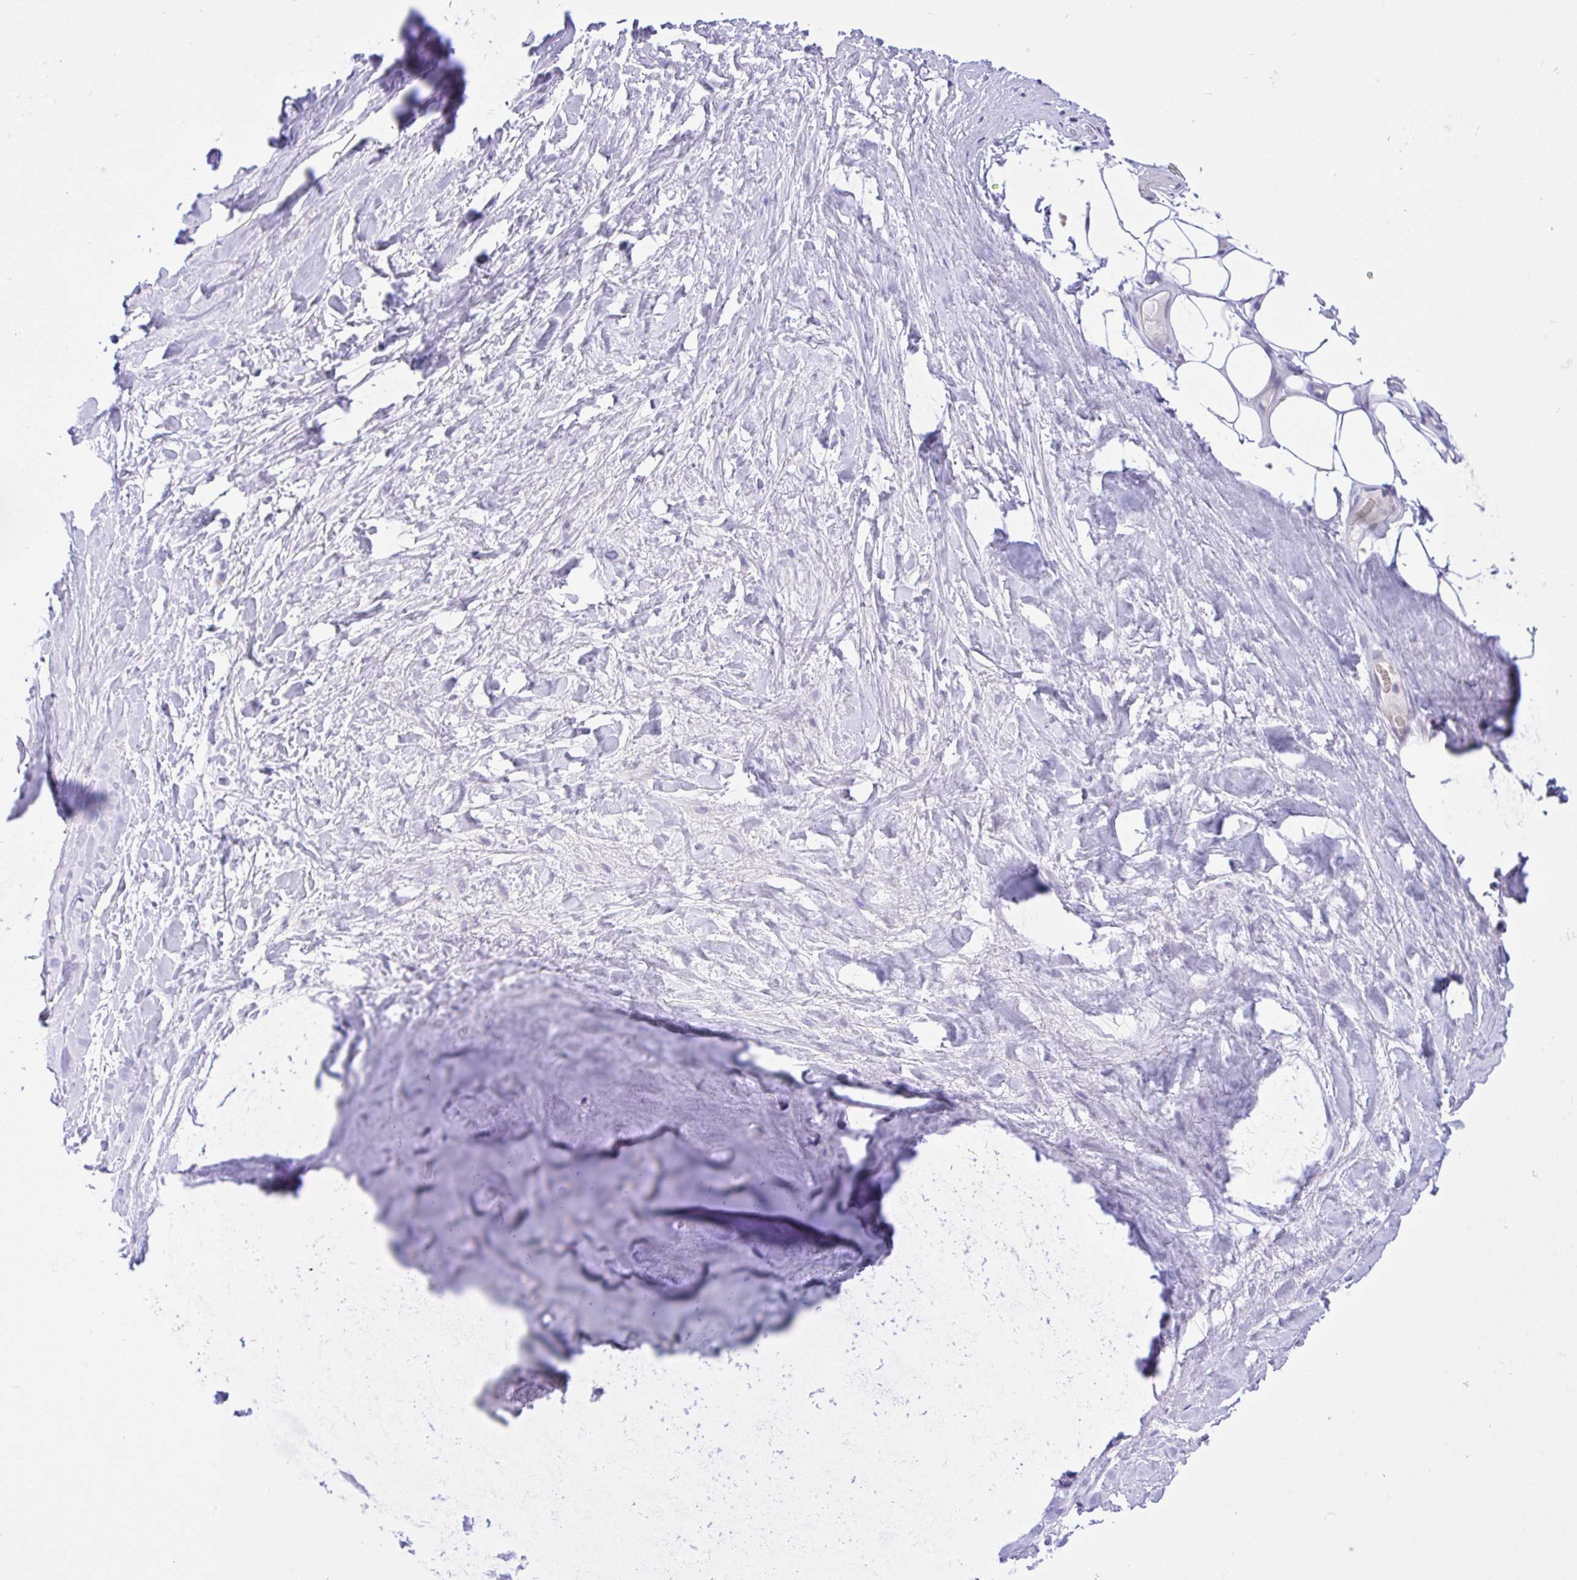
{"staining": {"intensity": "negative", "quantity": "none", "location": "none"}, "tissue": "adipose tissue", "cell_type": "Adipocytes", "image_type": "normal", "snomed": [{"axis": "morphology", "description": "Normal tissue, NOS"}, {"axis": "topography", "description": "Lymph node"}, {"axis": "topography", "description": "Cartilage tissue"}, {"axis": "topography", "description": "Nasopharynx"}], "caption": "IHC image of normal adipose tissue: adipose tissue stained with DAB (3,3'-diaminobenzidine) exhibits no significant protein staining in adipocytes. Nuclei are stained in blue.", "gene": "ZNF221", "patient": {"sex": "male", "age": 63}}